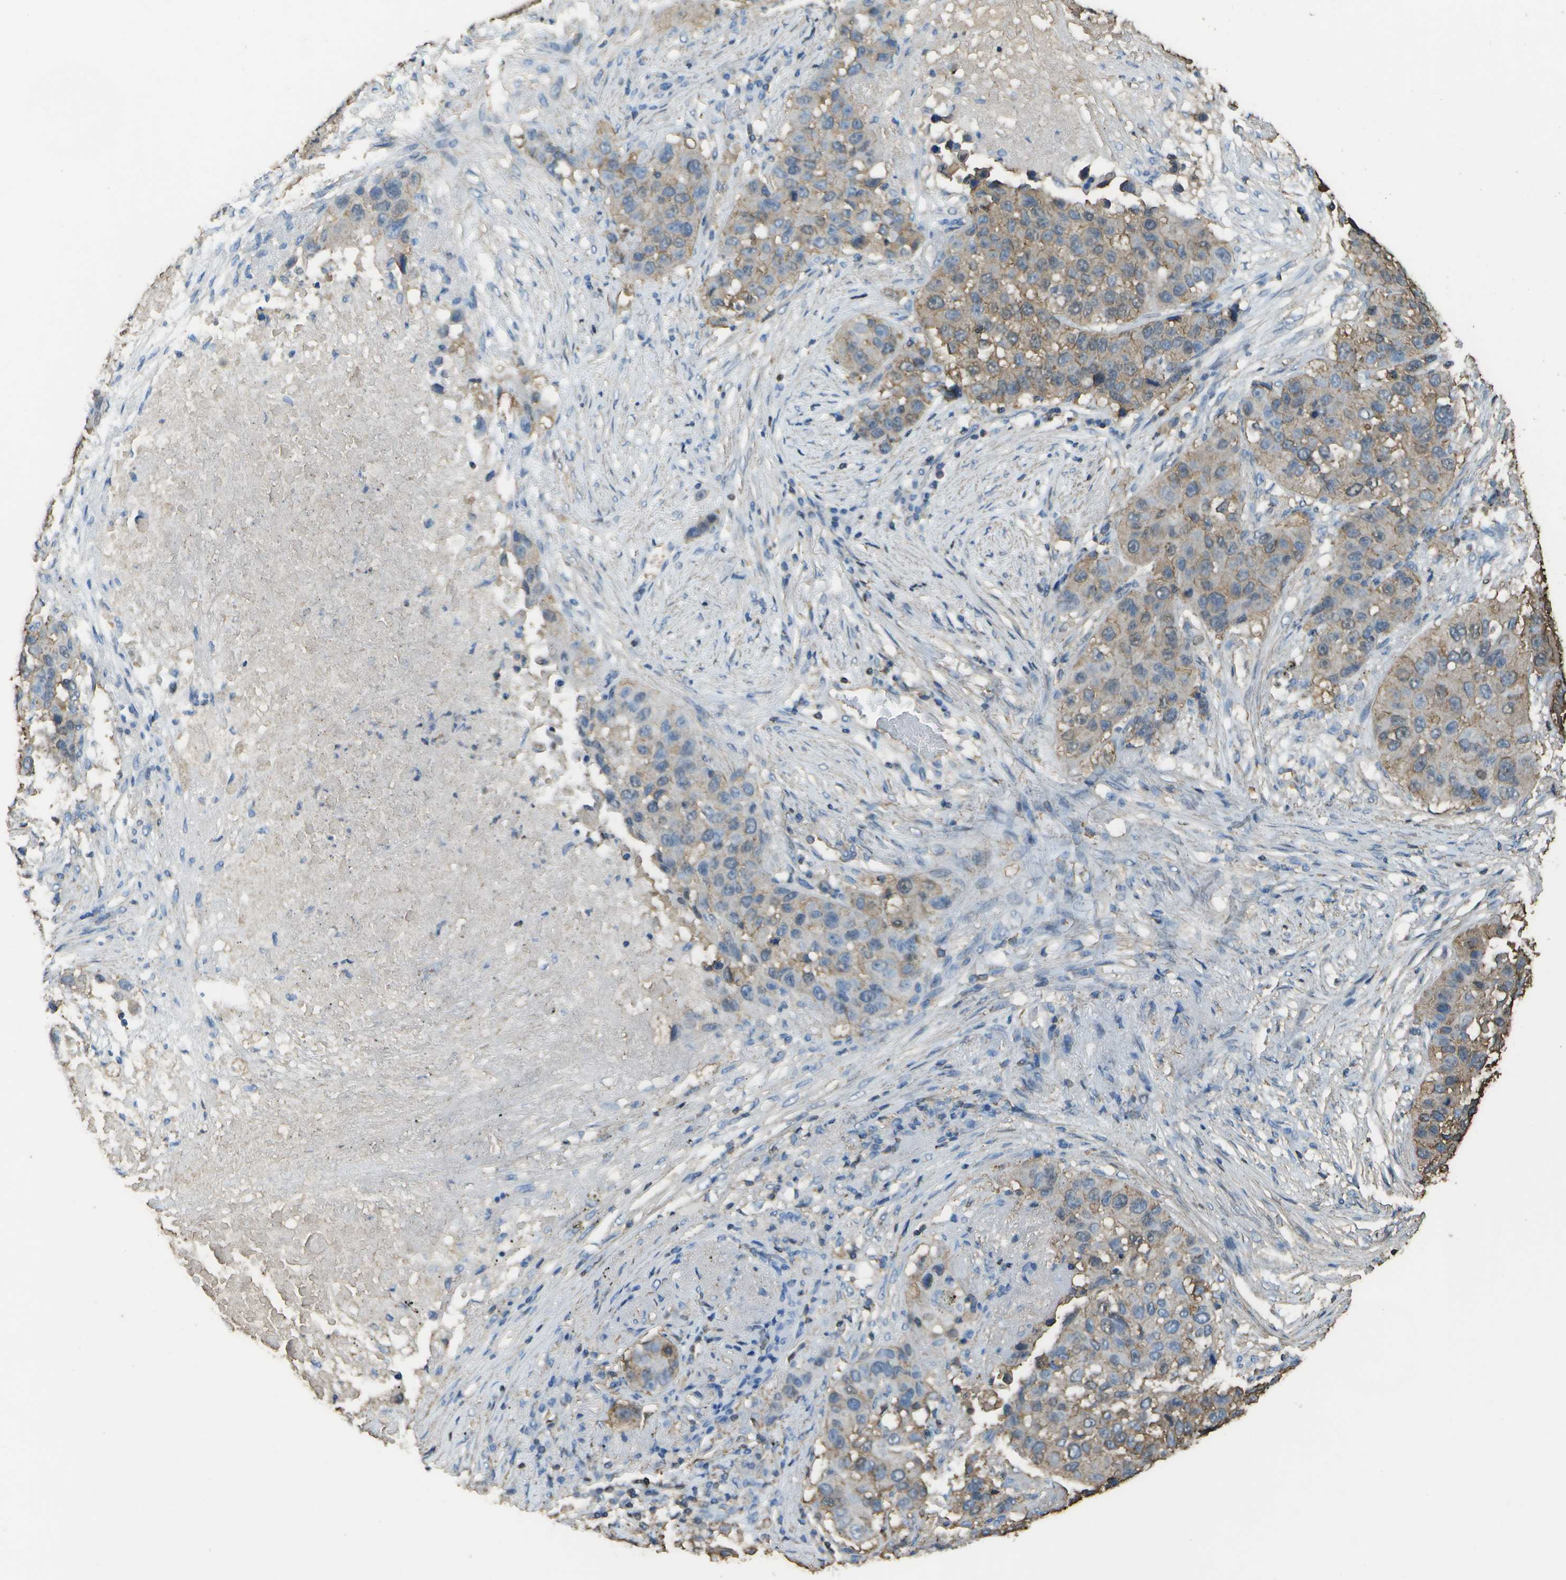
{"staining": {"intensity": "weak", "quantity": "25%-75%", "location": "cytoplasmic/membranous"}, "tissue": "lung cancer", "cell_type": "Tumor cells", "image_type": "cancer", "snomed": [{"axis": "morphology", "description": "Squamous cell carcinoma, NOS"}, {"axis": "topography", "description": "Lung"}], "caption": "Immunohistochemical staining of lung cancer (squamous cell carcinoma) reveals low levels of weak cytoplasmic/membranous staining in approximately 25%-75% of tumor cells.", "gene": "CYP4F11", "patient": {"sex": "male", "age": 57}}